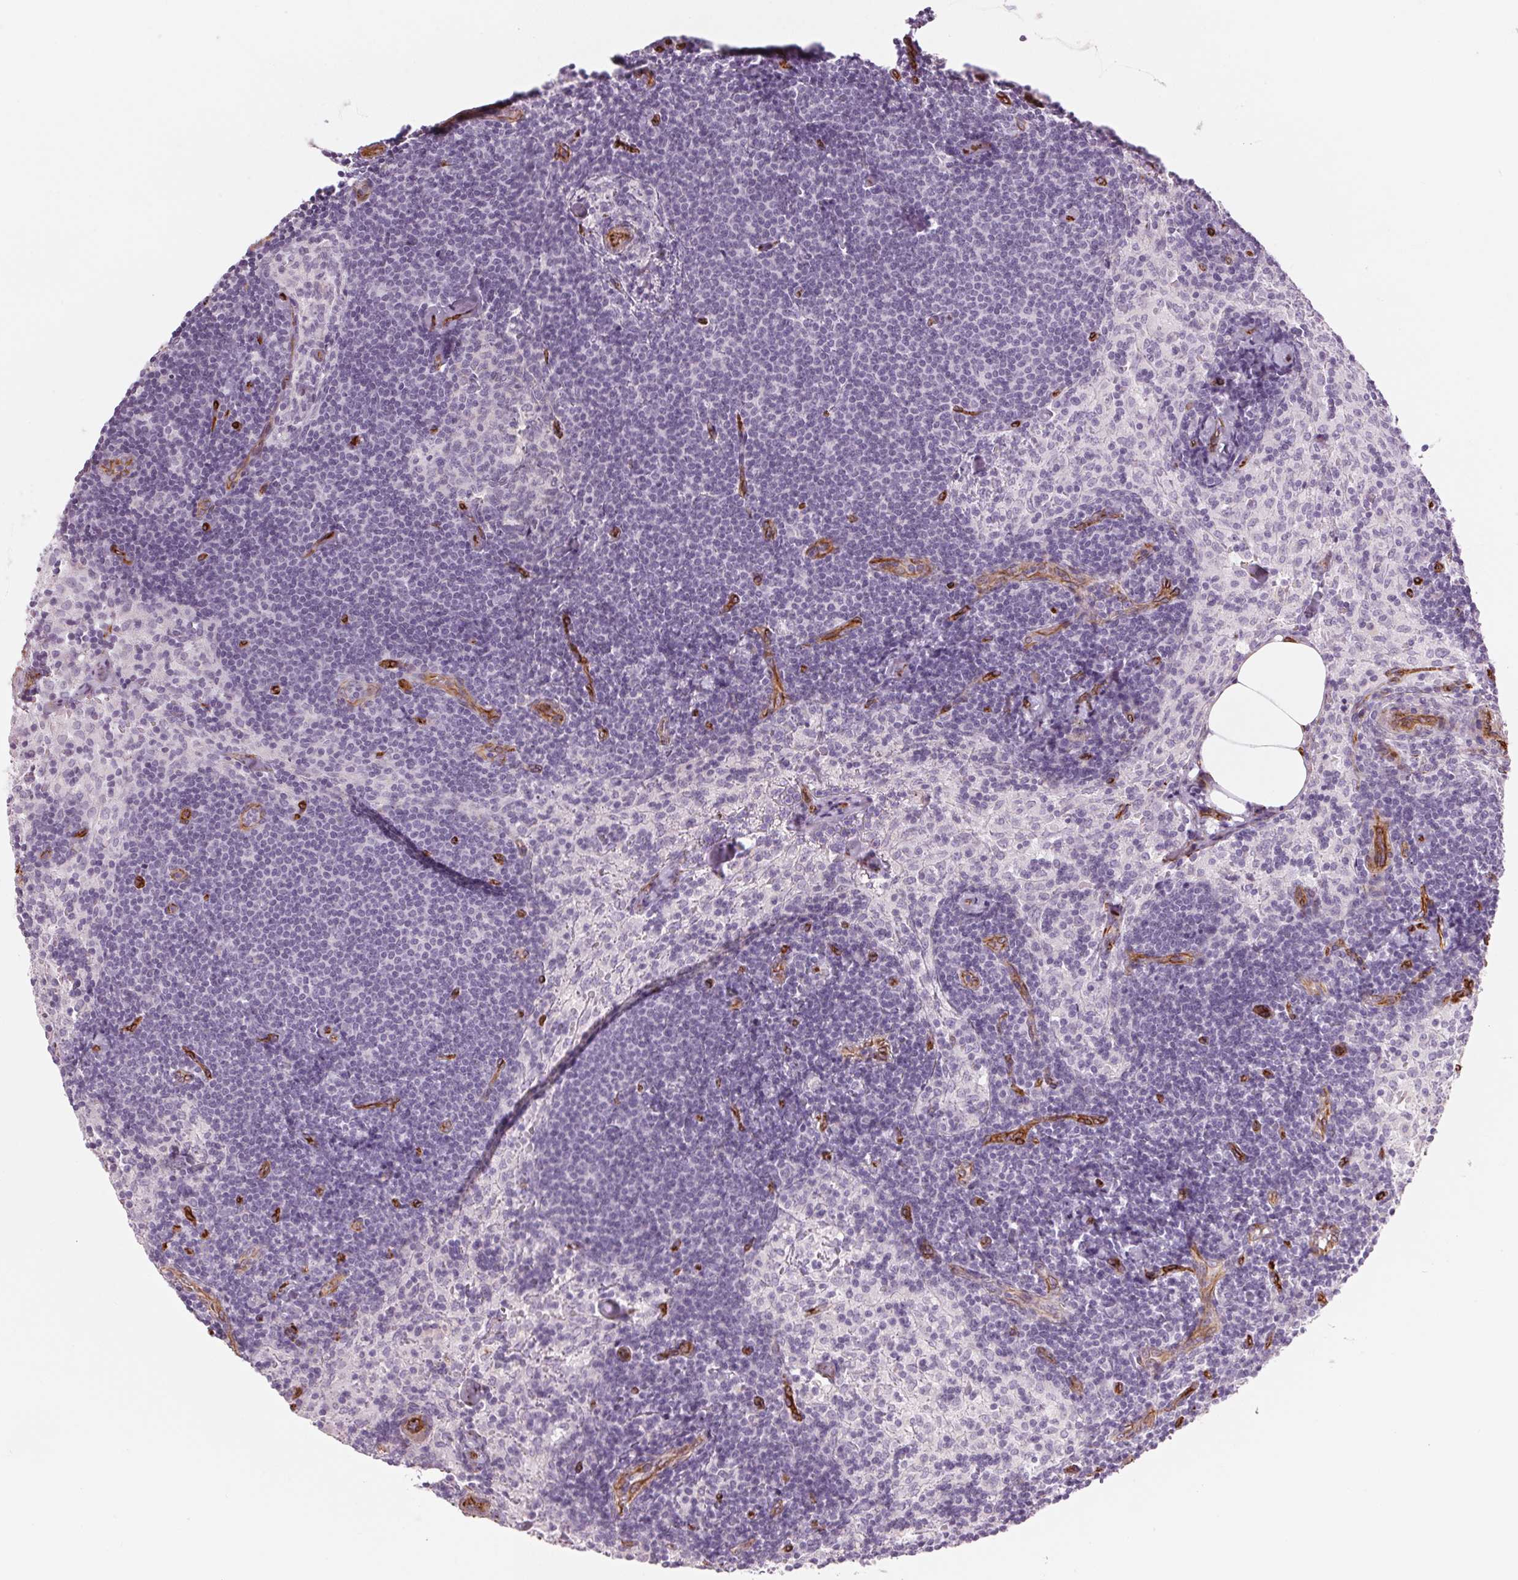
{"staining": {"intensity": "negative", "quantity": "none", "location": "none"}, "tissue": "lymph node", "cell_type": "Germinal center cells", "image_type": "normal", "snomed": [{"axis": "morphology", "description": "Normal tissue, NOS"}, {"axis": "topography", "description": "Lymph node"}], "caption": "Germinal center cells are negative for protein expression in benign human lymph node. The staining was performed using DAB (3,3'-diaminobenzidine) to visualize the protein expression in brown, while the nuclei were stained in blue with hematoxylin (Magnification: 20x).", "gene": "CLPS", "patient": {"sex": "female", "age": 69}}